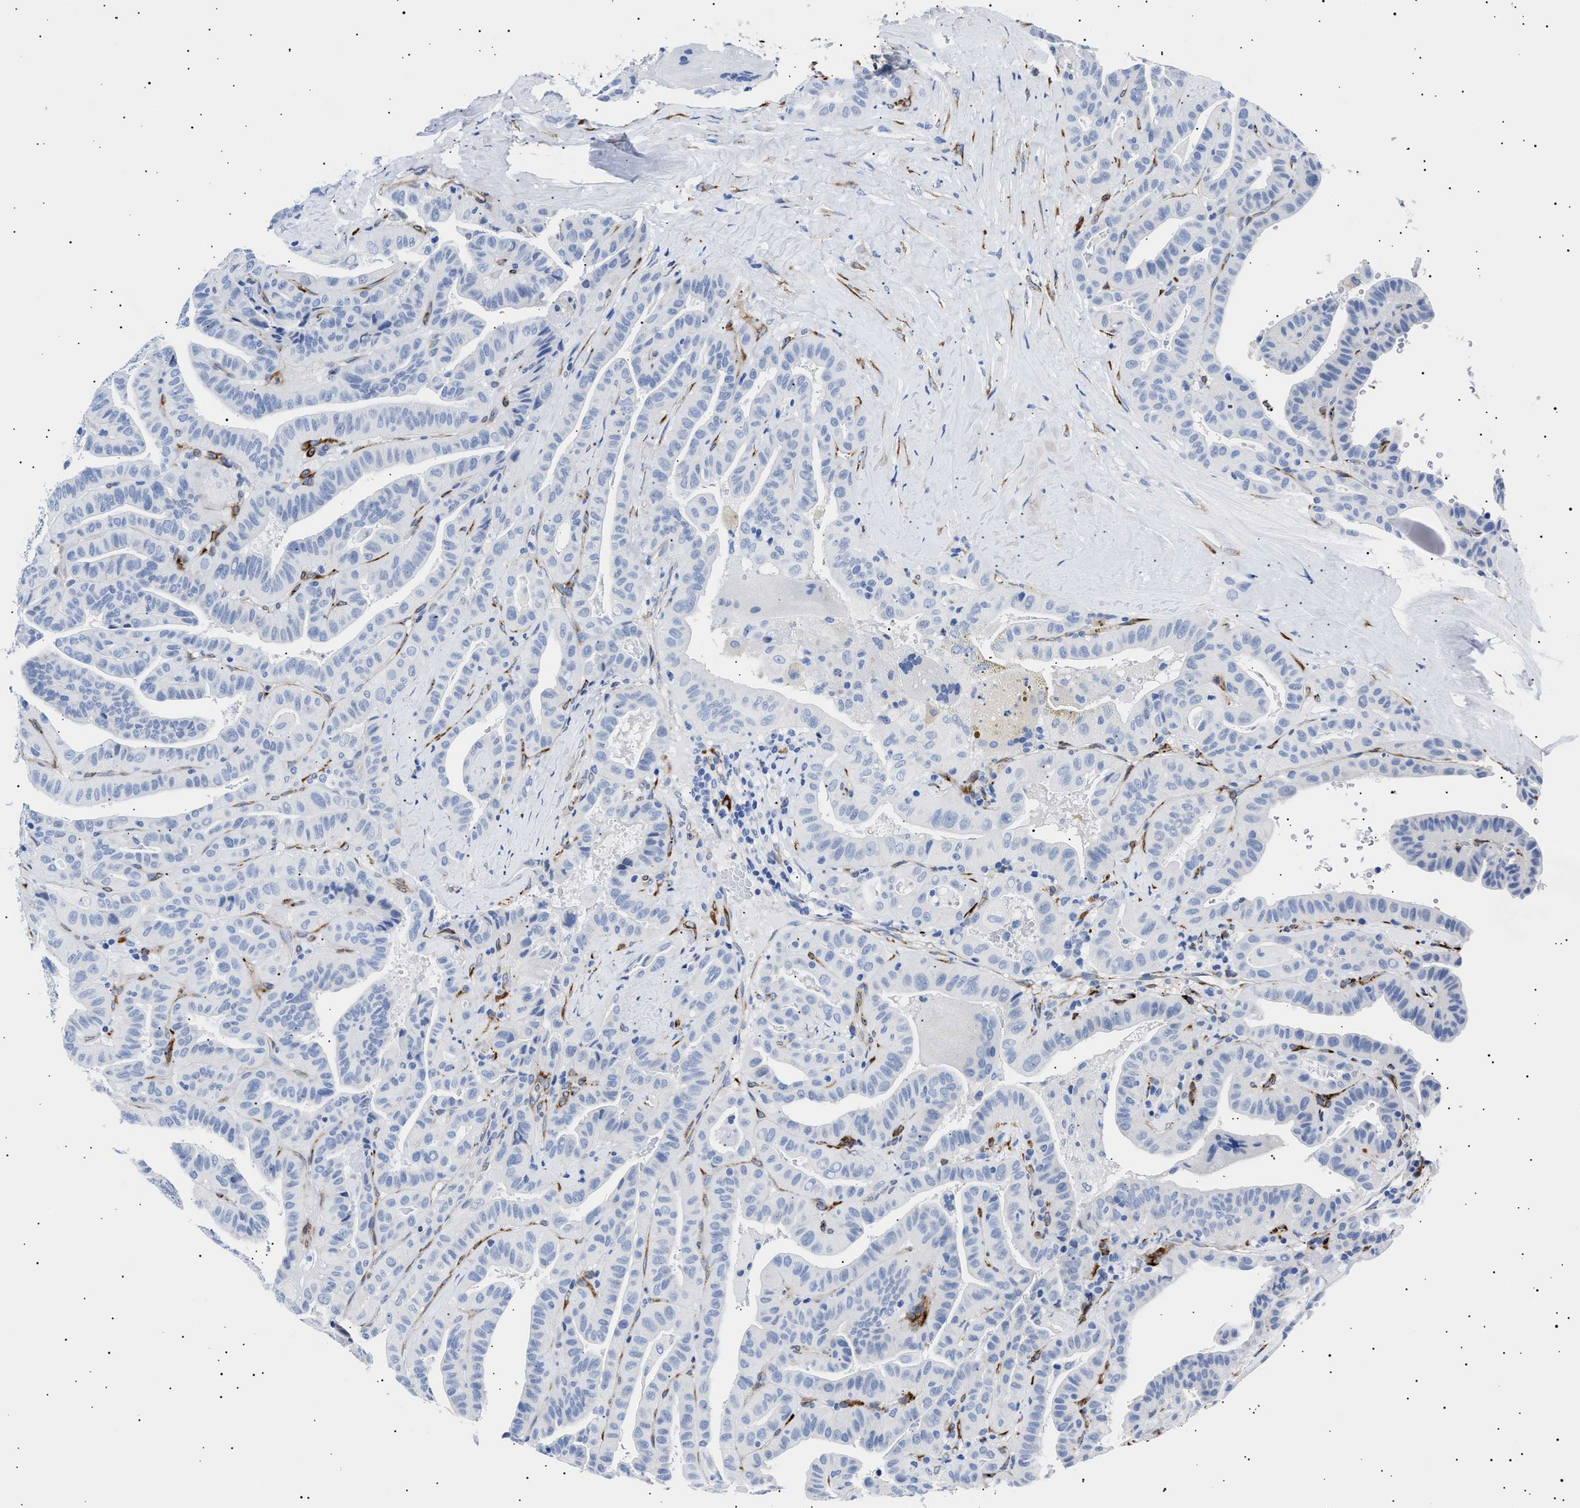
{"staining": {"intensity": "negative", "quantity": "none", "location": "none"}, "tissue": "thyroid cancer", "cell_type": "Tumor cells", "image_type": "cancer", "snomed": [{"axis": "morphology", "description": "Papillary adenocarcinoma, NOS"}, {"axis": "topography", "description": "Thyroid gland"}], "caption": "High magnification brightfield microscopy of thyroid cancer (papillary adenocarcinoma) stained with DAB (brown) and counterstained with hematoxylin (blue): tumor cells show no significant expression.", "gene": "HEMGN", "patient": {"sex": "male", "age": 77}}